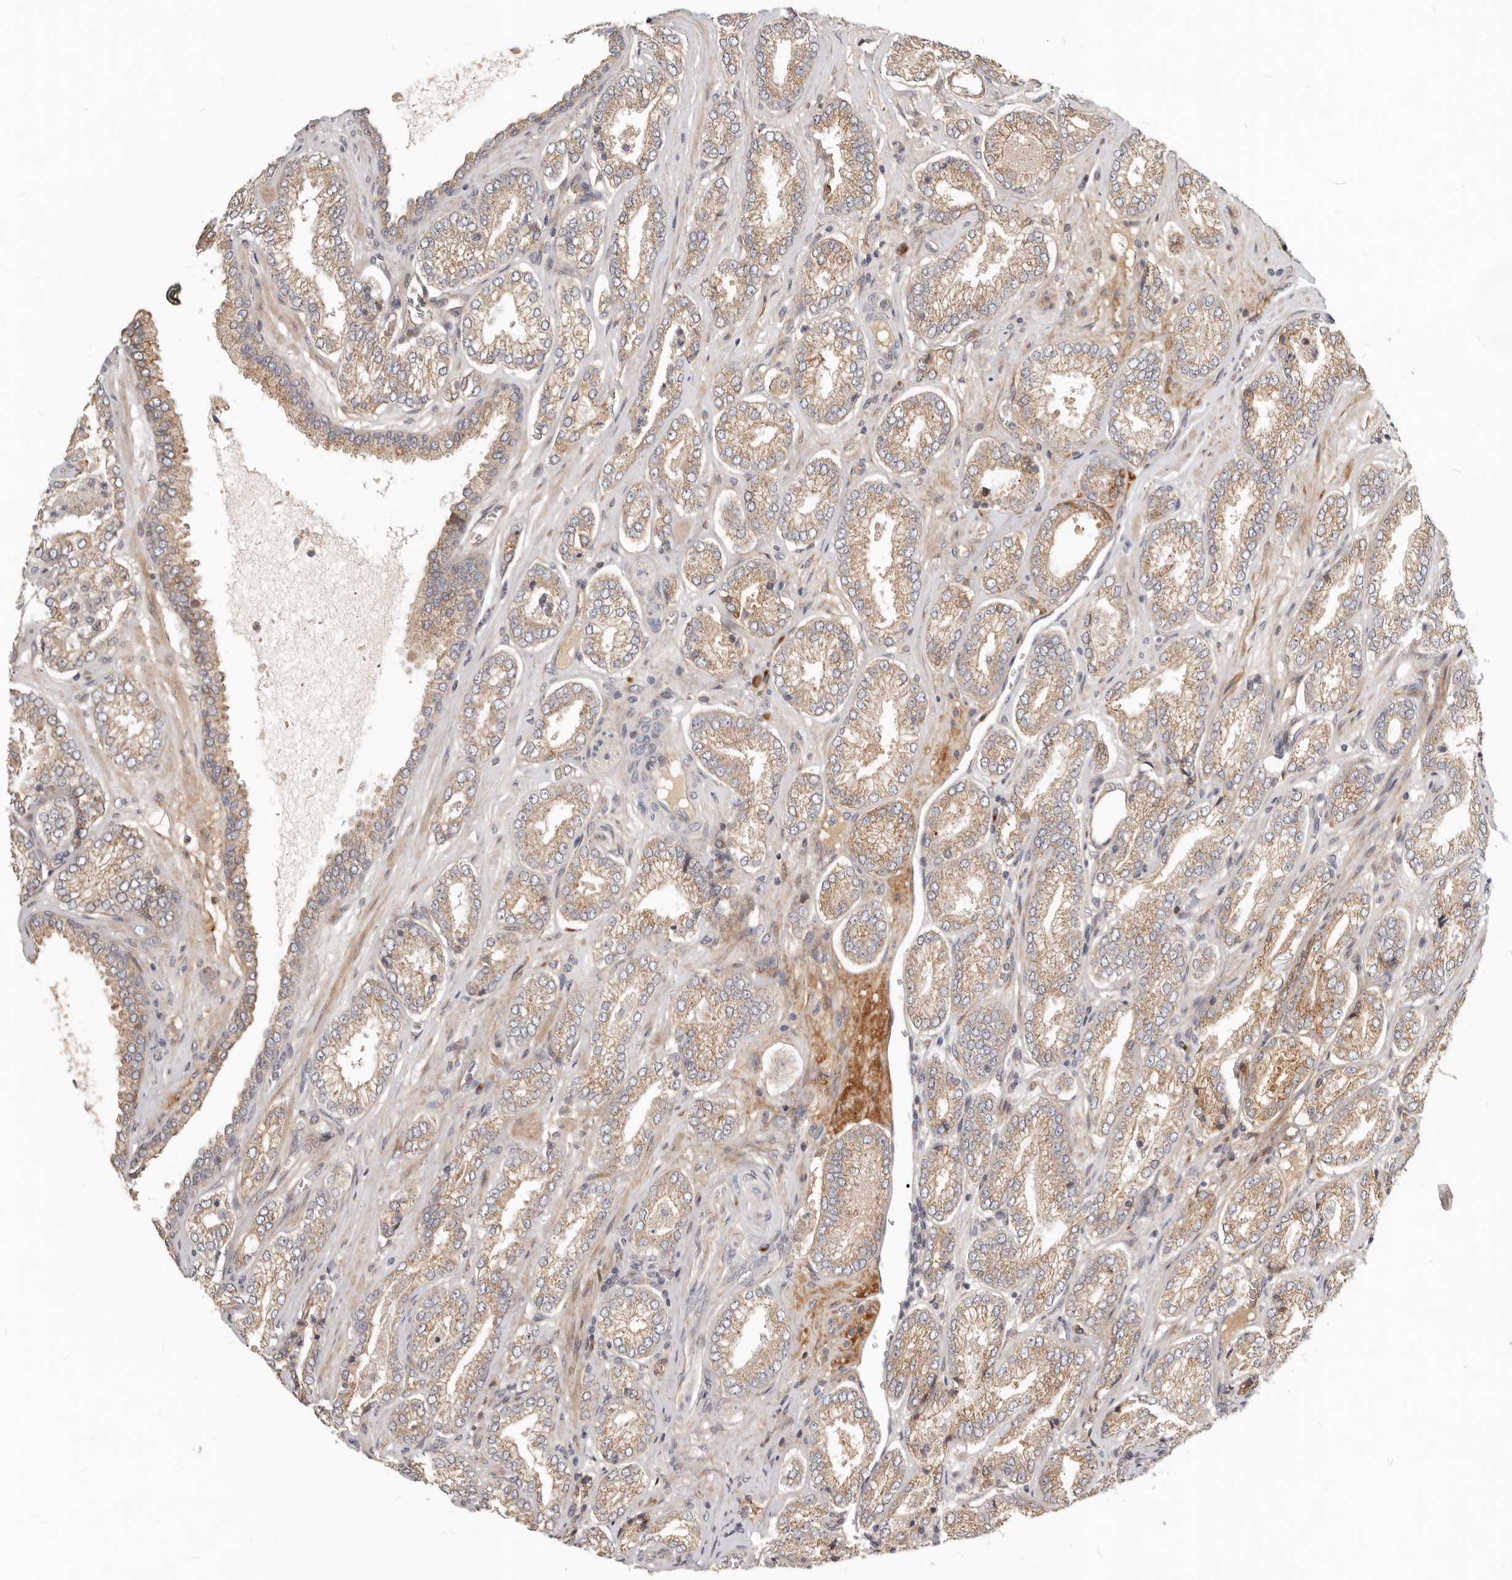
{"staining": {"intensity": "moderate", "quantity": ">75%", "location": "cytoplasmic/membranous"}, "tissue": "prostate cancer", "cell_type": "Tumor cells", "image_type": "cancer", "snomed": [{"axis": "morphology", "description": "Adenocarcinoma, Low grade"}, {"axis": "topography", "description": "Prostate"}], "caption": "A brown stain shows moderate cytoplasmic/membranous positivity of a protein in human prostate cancer tumor cells.", "gene": "NPY4R", "patient": {"sex": "male", "age": 62}}